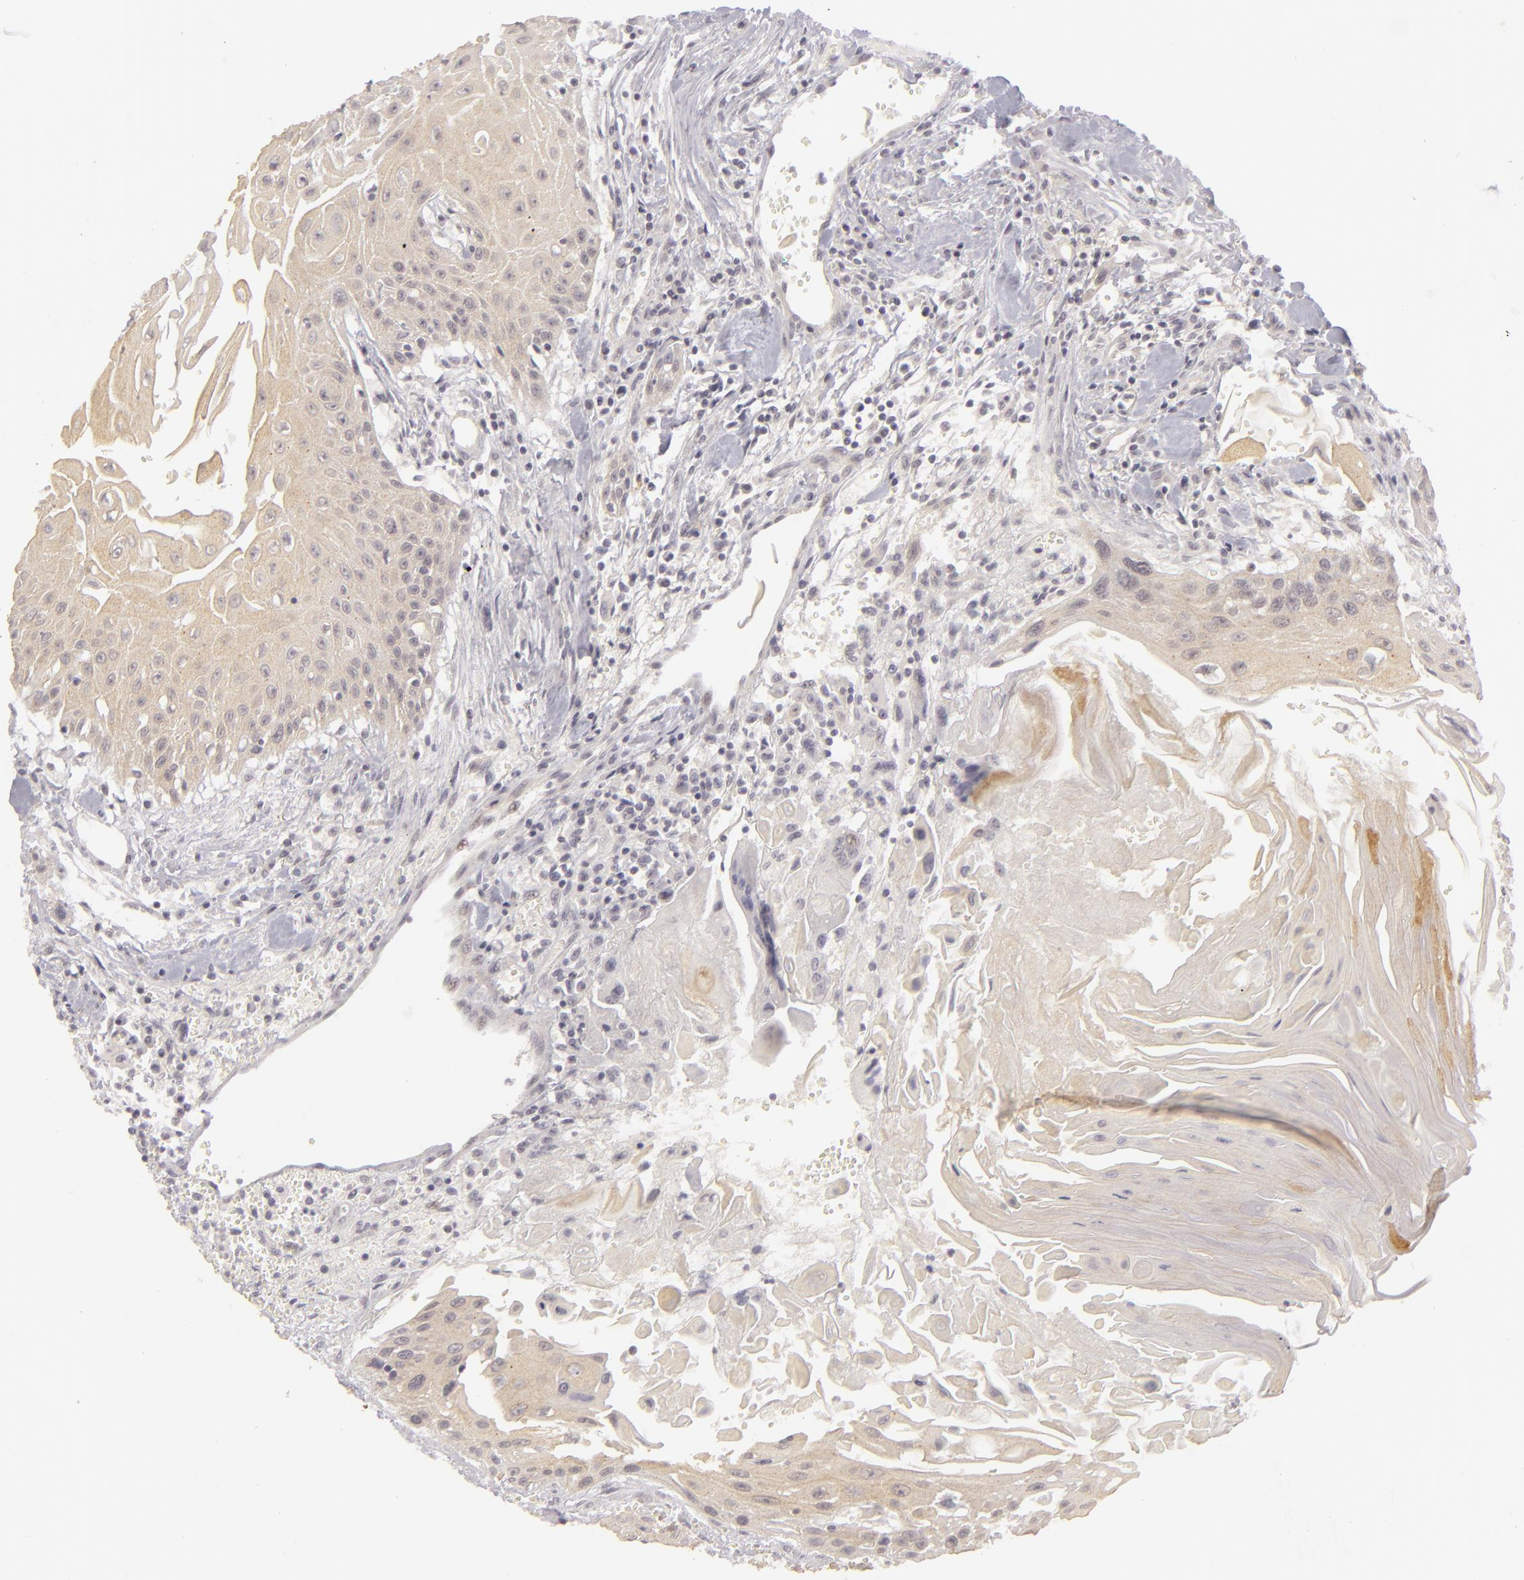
{"staining": {"intensity": "weak", "quantity": ">75%", "location": "cytoplasmic/membranous"}, "tissue": "head and neck cancer", "cell_type": "Tumor cells", "image_type": "cancer", "snomed": [{"axis": "morphology", "description": "Squamous cell carcinoma, NOS"}, {"axis": "morphology", "description": "Squamous cell carcinoma, metastatic, NOS"}, {"axis": "topography", "description": "Lymph node"}, {"axis": "topography", "description": "Salivary gland"}, {"axis": "topography", "description": "Head-Neck"}], "caption": "A brown stain highlights weak cytoplasmic/membranous staining of a protein in metastatic squamous cell carcinoma (head and neck) tumor cells.", "gene": "DLG3", "patient": {"sex": "female", "age": 74}}